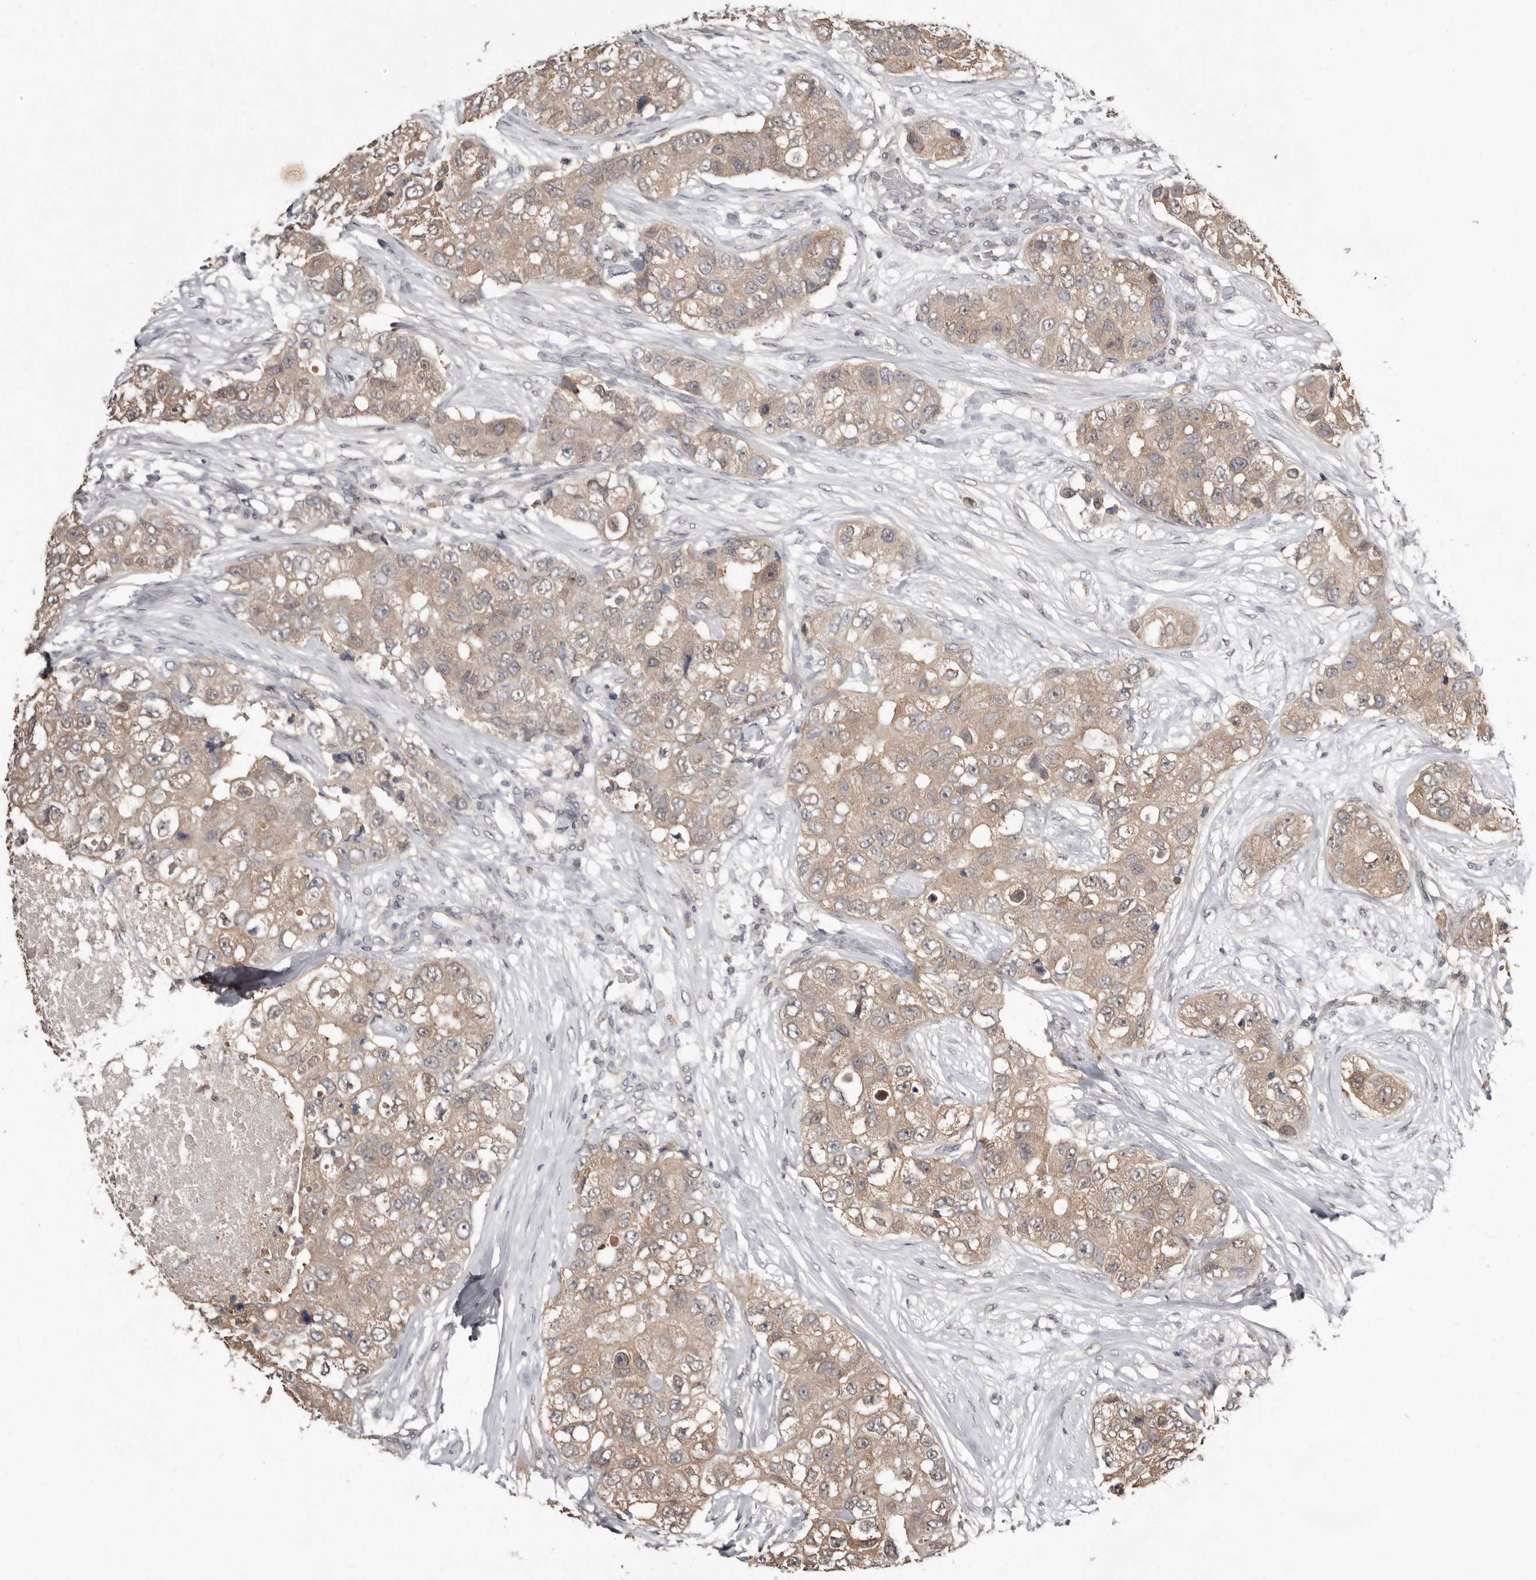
{"staining": {"intensity": "weak", "quantity": ">75%", "location": "cytoplasmic/membranous"}, "tissue": "breast cancer", "cell_type": "Tumor cells", "image_type": "cancer", "snomed": [{"axis": "morphology", "description": "Duct carcinoma"}, {"axis": "topography", "description": "Breast"}], "caption": "Breast cancer (infiltrating ductal carcinoma) tissue shows weak cytoplasmic/membranous positivity in approximately >75% of tumor cells (Brightfield microscopy of DAB IHC at high magnification).", "gene": "SULT1E1", "patient": {"sex": "female", "age": 62}}